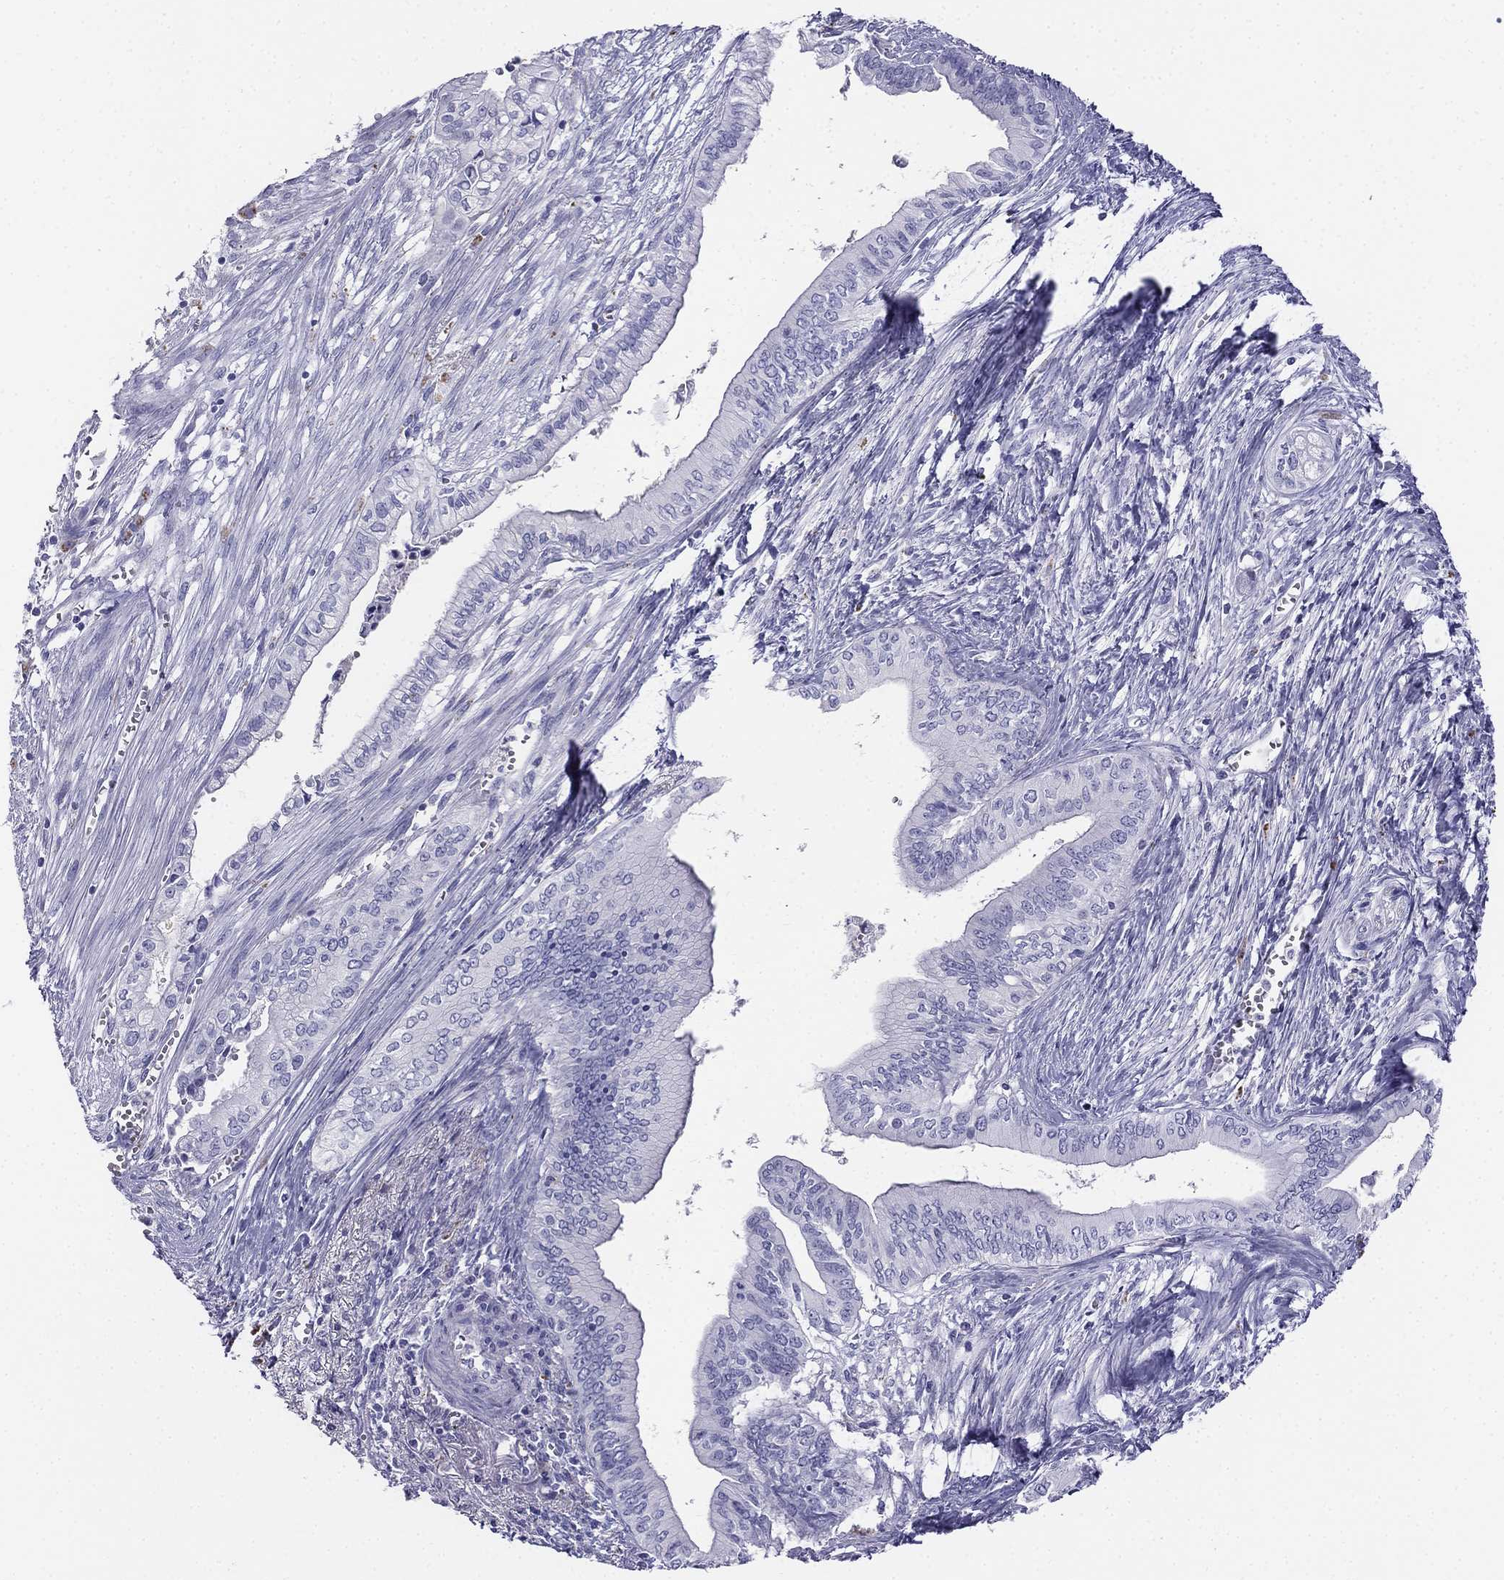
{"staining": {"intensity": "negative", "quantity": "none", "location": "none"}, "tissue": "pancreatic cancer", "cell_type": "Tumor cells", "image_type": "cancer", "snomed": [{"axis": "morphology", "description": "Adenocarcinoma, NOS"}, {"axis": "topography", "description": "Pancreas"}], "caption": "Immunohistochemical staining of human pancreatic cancer shows no significant positivity in tumor cells.", "gene": "ALOXE3", "patient": {"sex": "female", "age": 61}}